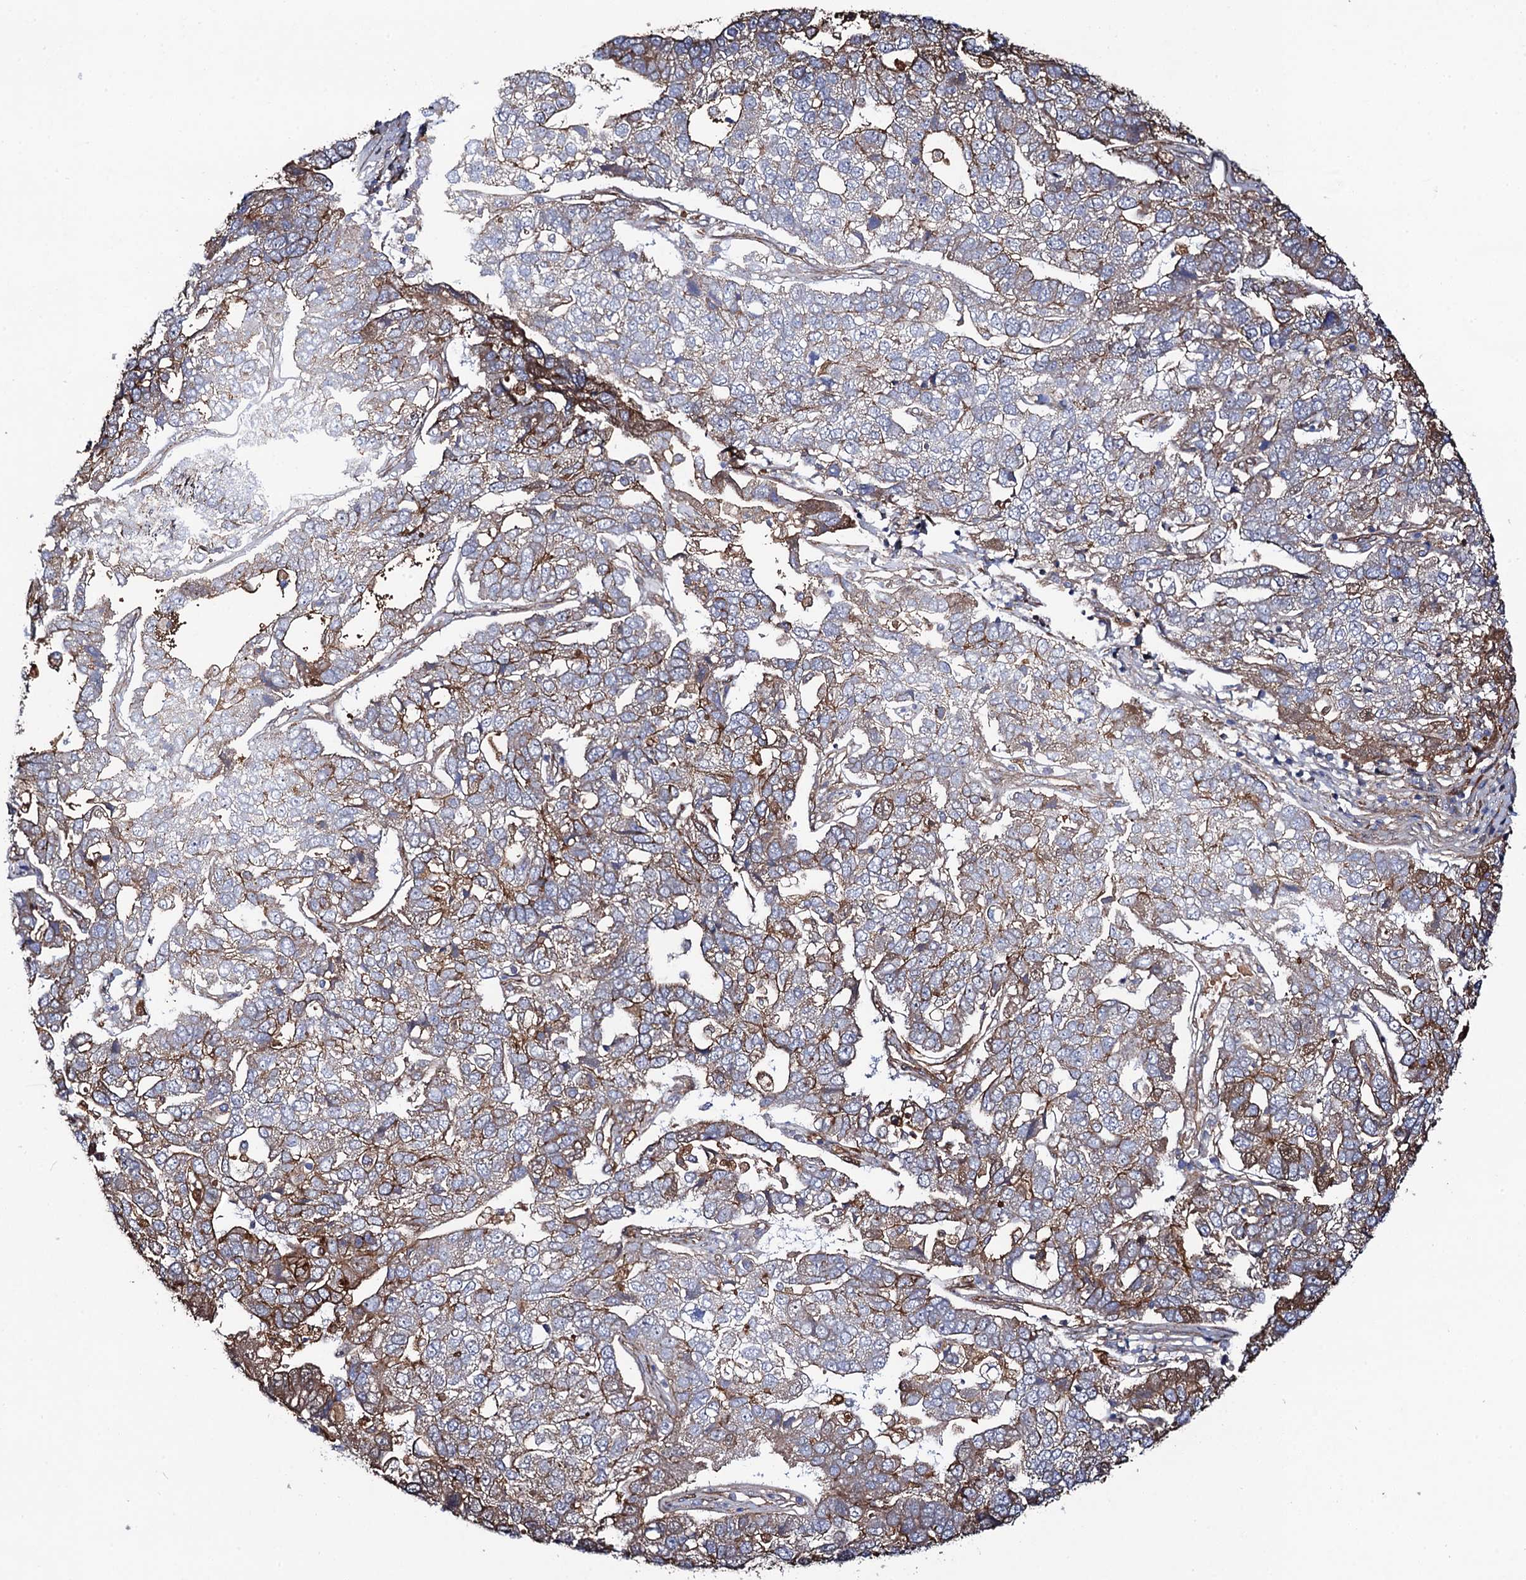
{"staining": {"intensity": "moderate", "quantity": "25%-75%", "location": "cytoplasmic/membranous"}, "tissue": "pancreatic cancer", "cell_type": "Tumor cells", "image_type": "cancer", "snomed": [{"axis": "morphology", "description": "Adenocarcinoma, NOS"}, {"axis": "topography", "description": "Pancreas"}], "caption": "IHC of human pancreatic adenocarcinoma shows medium levels of moderate cytoplasmic/membranous staining in about 25%-75% of tumor cells.", "gene": "CIP2A", "patient": {"sex": "female", "age": 61}}